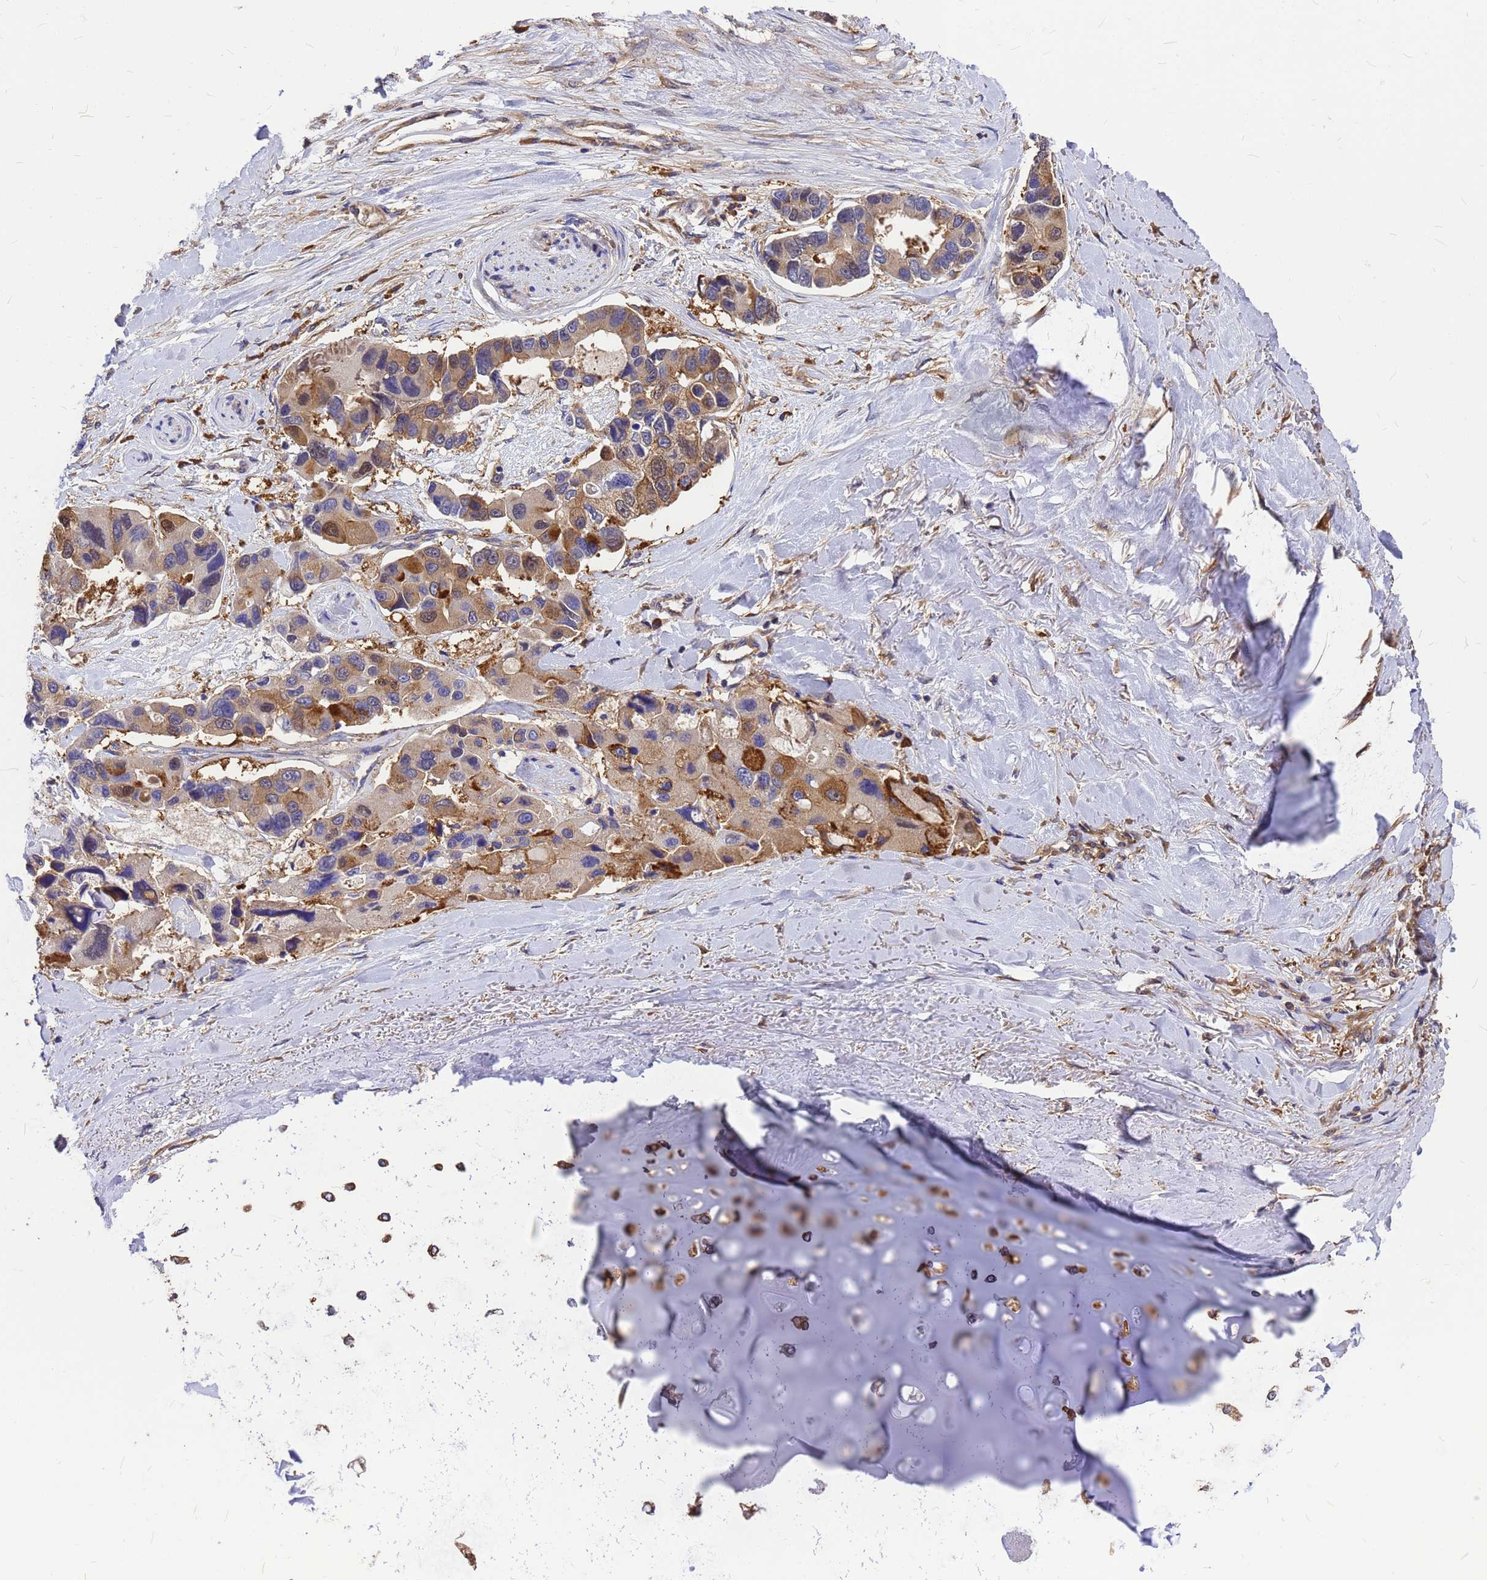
{"staining": {"intensity": "moderate", "quantity": "25%-75%", "location": "cytoplasmic/membranous"}, "tissue": "lung cancer", "cell_type": "Tumor cells", "image_type": "cancer", "snomed": [{"axis": "morphology", "description": "Adenocarcinoma, NOS"}, {"axis": "topography", "description": "Lung"}], "caption": "Immunohistochemical staining of lung adenocarcinoma reveals medium levels of moderate cytoplasmic/membranous expression in about 25%-75% of tumor cells.", "gene": "GID4", "patient": {"sex": "female", "age": 54}}